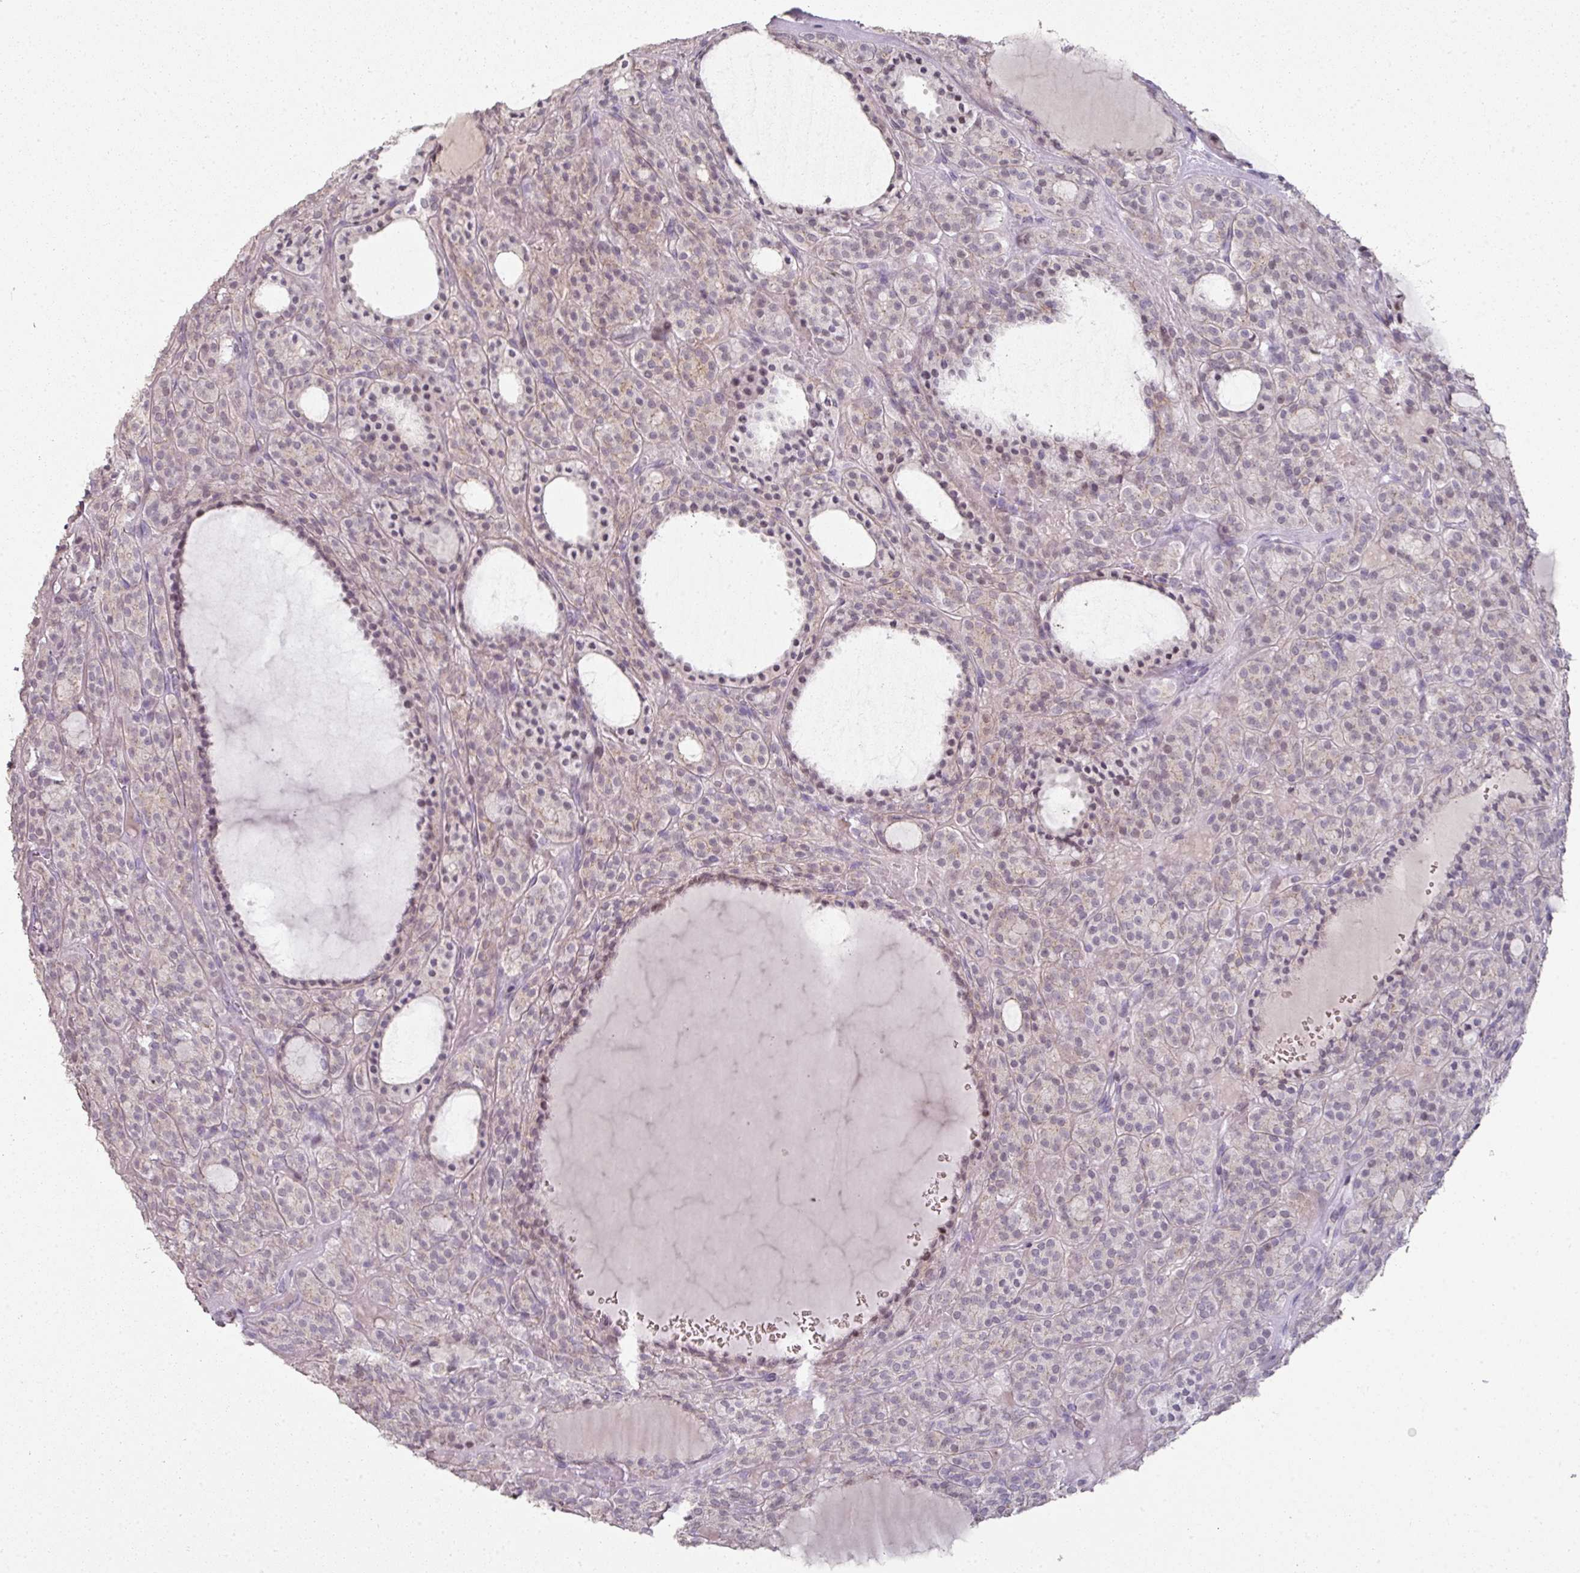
{"staining": {"intensity": "negative", "quantity": "none", "location": "none"}, "tissue": "thyroid cancer", "cell_type": "Tumor cells", "image_type": "cancer", "snomed": [{"axis": "morphology", "description": "Follicular adenoma carcinoma, NOS"}, {"axis": "topography", "description": "Thyroid gland"}], "caption": "Immunohistochemistry histopathology image of neoplastic tissue: human thyroid cancer (follicular adenoma carcinoma) stained with DAB displays no significant protein positivity in tumor cells. (Stains: DAB IHC with hematoxylin counter stain, Microscopy: brightfield microscopy at high magnification).", "gene": "GTF2H3", "patient": {"sex": "female", "age": 63}}